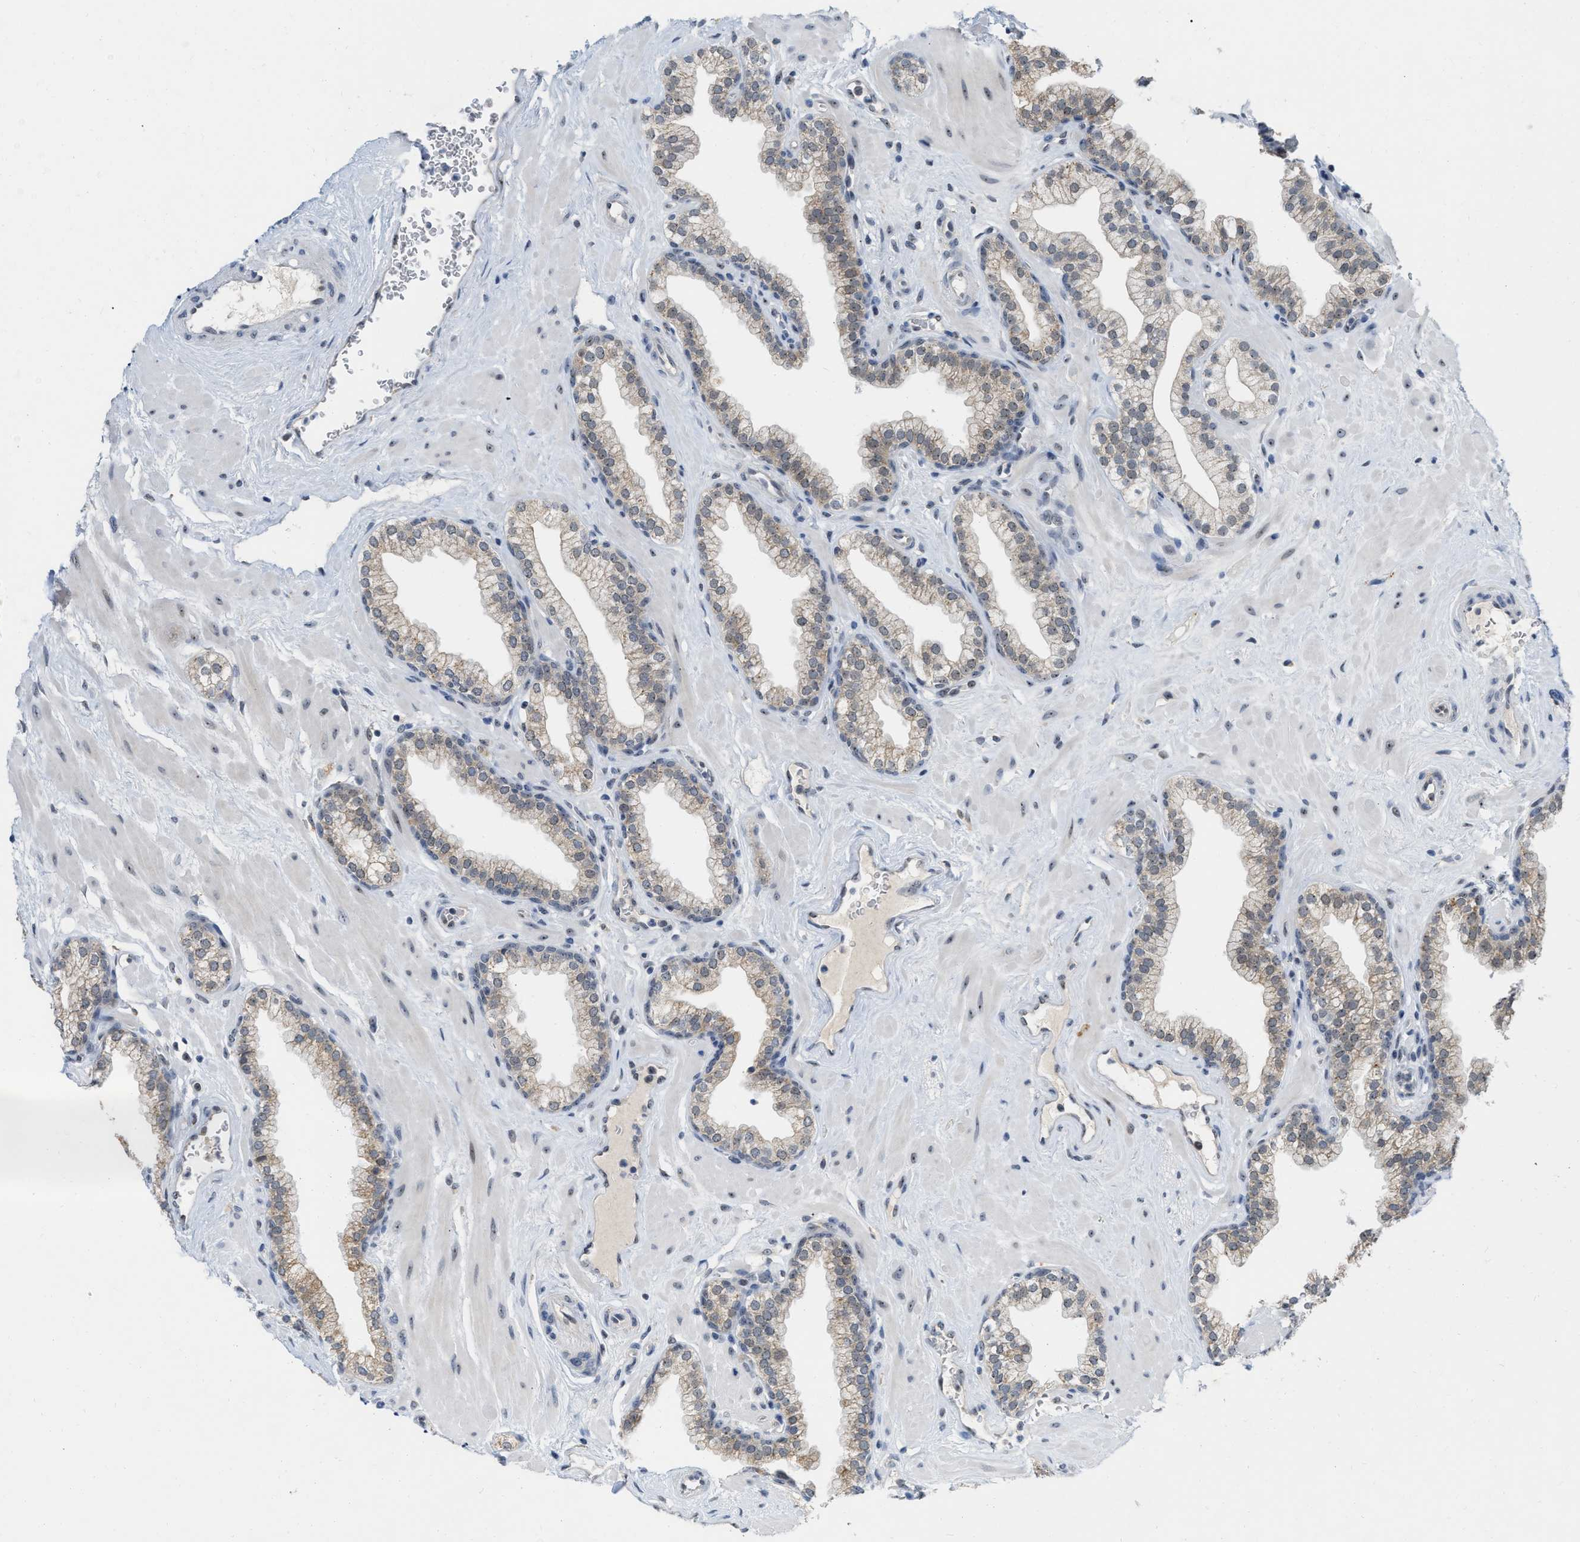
{"staining": {"intensity": "moderate", "quantity": ">75%", "location": "cytoplasmic/membranous"}, "tissue": "prostate", "cell_type": "Glandular cells", "image_type": "normal", "snomed": [{"axis": "morphology", "description": "Normal tissue, NOS"}, {"axis": "morphology", "description": "Urothelial carcinoma, Low grade"}, {"axis": "topography", "description": "Urinary bladder"}, {"axis": "topography", "description": "Prostate"}], "caption": "Immunohistochemical staining of normal prostate exhibits moderate cytoplasmic/membranous protein positivity in approximately >75% of glandular cells. (Stains: DAB (3,3'-diaminobenzidine) in brown, nuclei in blue, Microscopy: brightfield microscopy at high magnification).", "gene": "ELAC2", "patient": {"sex": "male", "age": 60}}